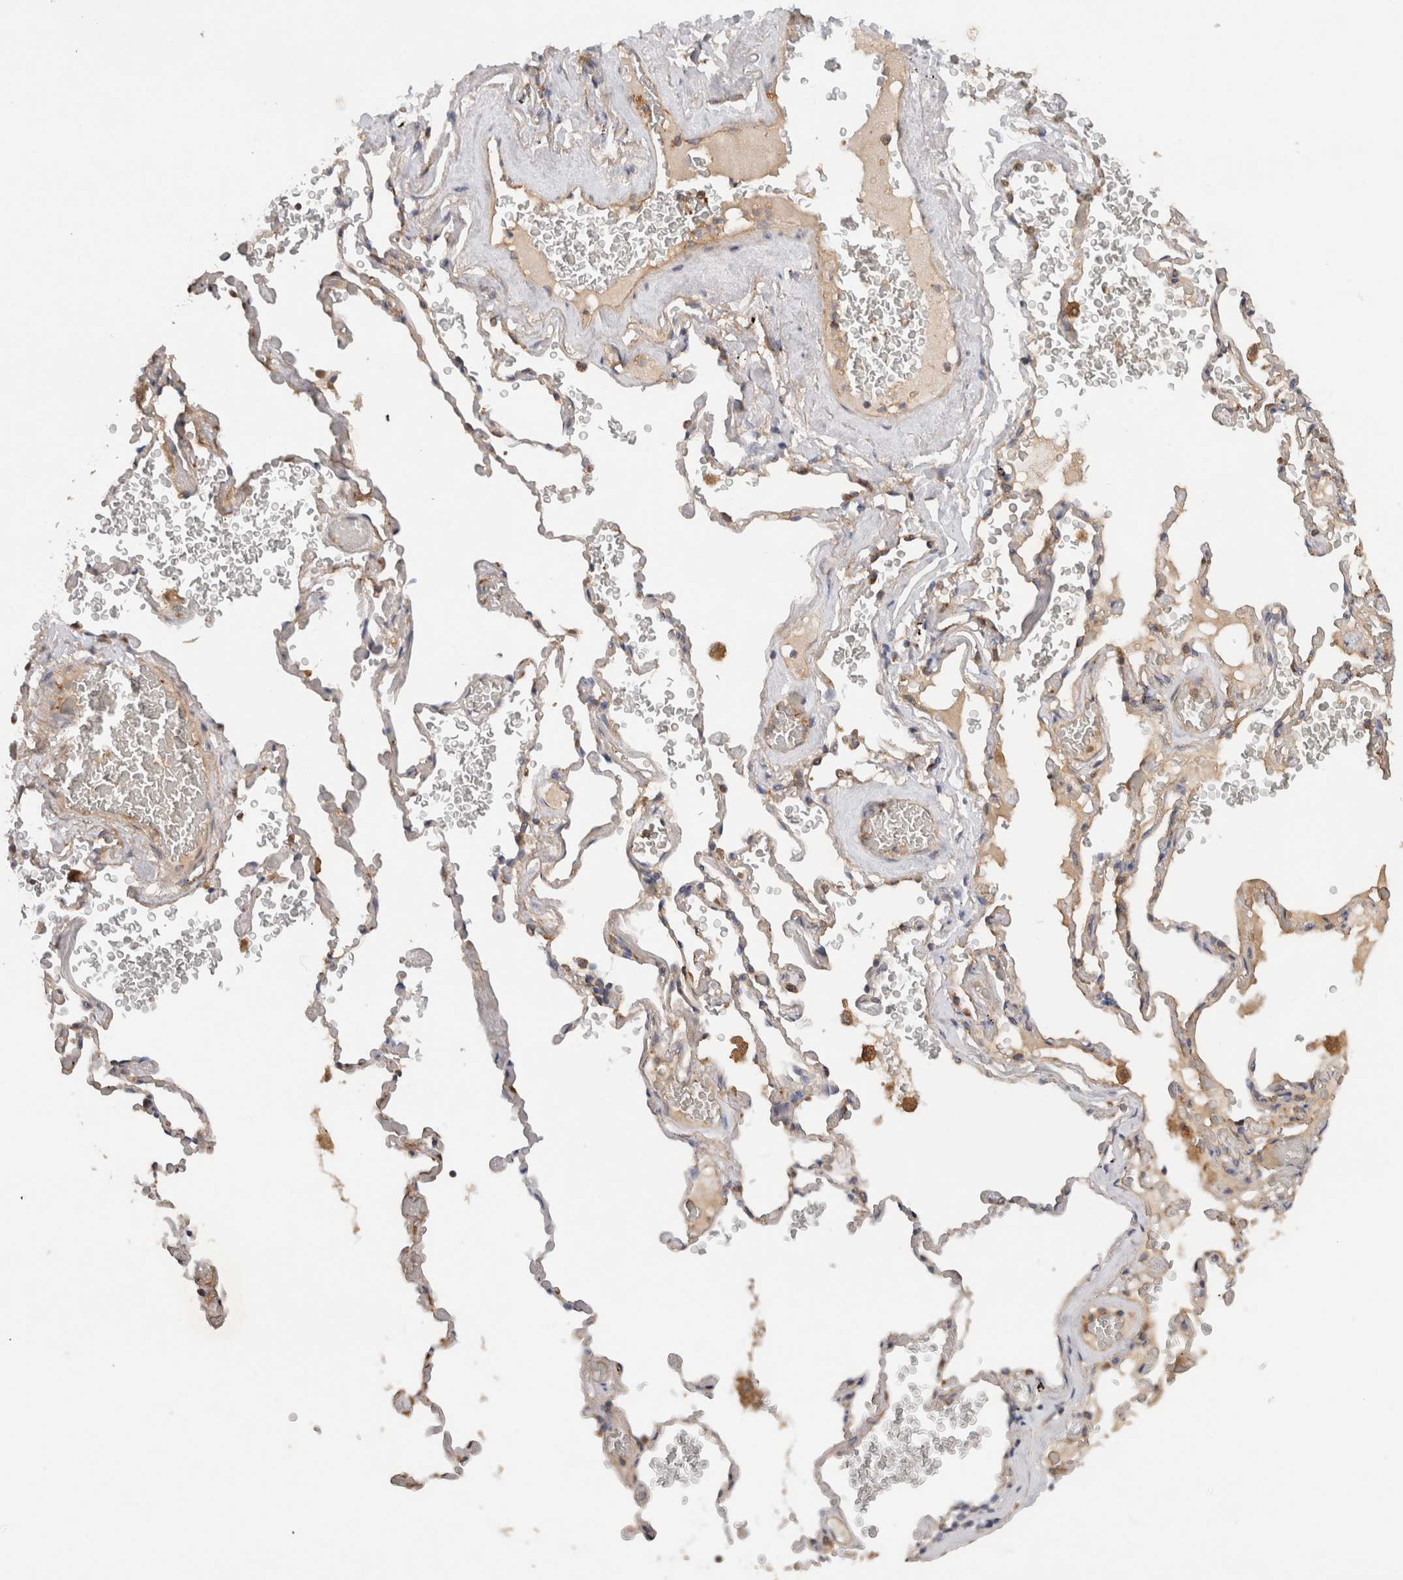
{"staining": {"intensity": "negative", "quantity": "none", "location": "none"}, "tissue": "adipose tissue", "cell_type": "Adipocytes", "image_type": "normal", "snomed": [{"axis": "morphology", "description": "Normal tissue, NOS"}, {"axis": "topography", "description": "Cartilage tissue"}, {"axis": "topography", "description": "Lung"}], "caption": "Adipose tissue was stained to show a protein in brown. There is no significant expression in adipocytes. (Immunohistochemistry, brightfield microscopy, high magnification).", "gene": "C8orf44", "patient": {"sex": "female", "age": 77}}